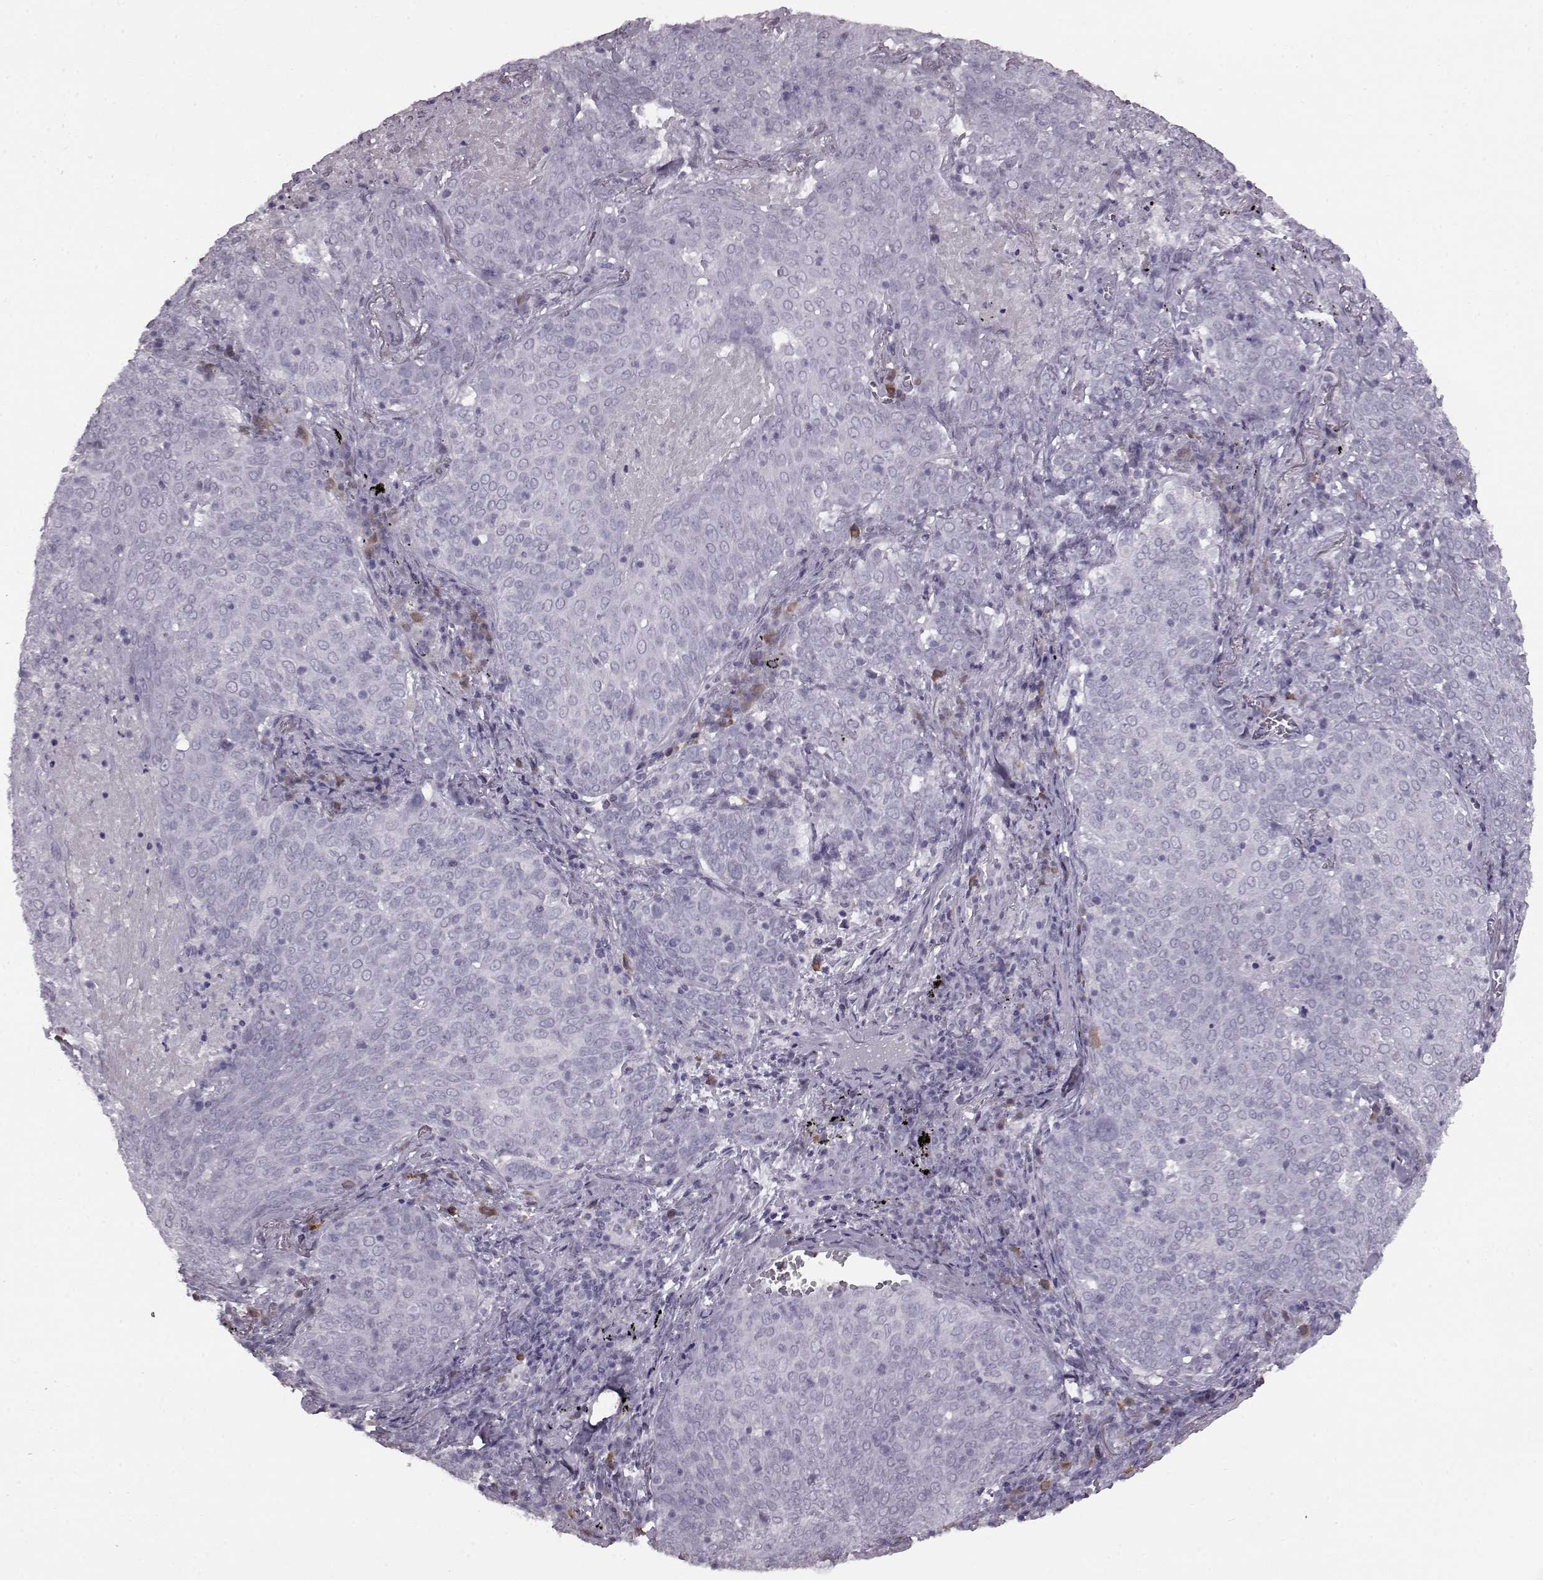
{"staining": {"intensity": "negative", "quantity": "none", "location": "none"}, "tissue": "lung cancer", "cell_type": "Tumor cells", "image_type": "cancer", "snomed": [{"axis": "morphology", "description": "Squamous cell carcinoma, NOS"}, {"axis": "topography", "description": "Lung"}], "caption": "Tumor cells show no significant protein expression in lung cancer.", "gene": "JSRP1", "patient": {"sex": "male", "age": 82}}